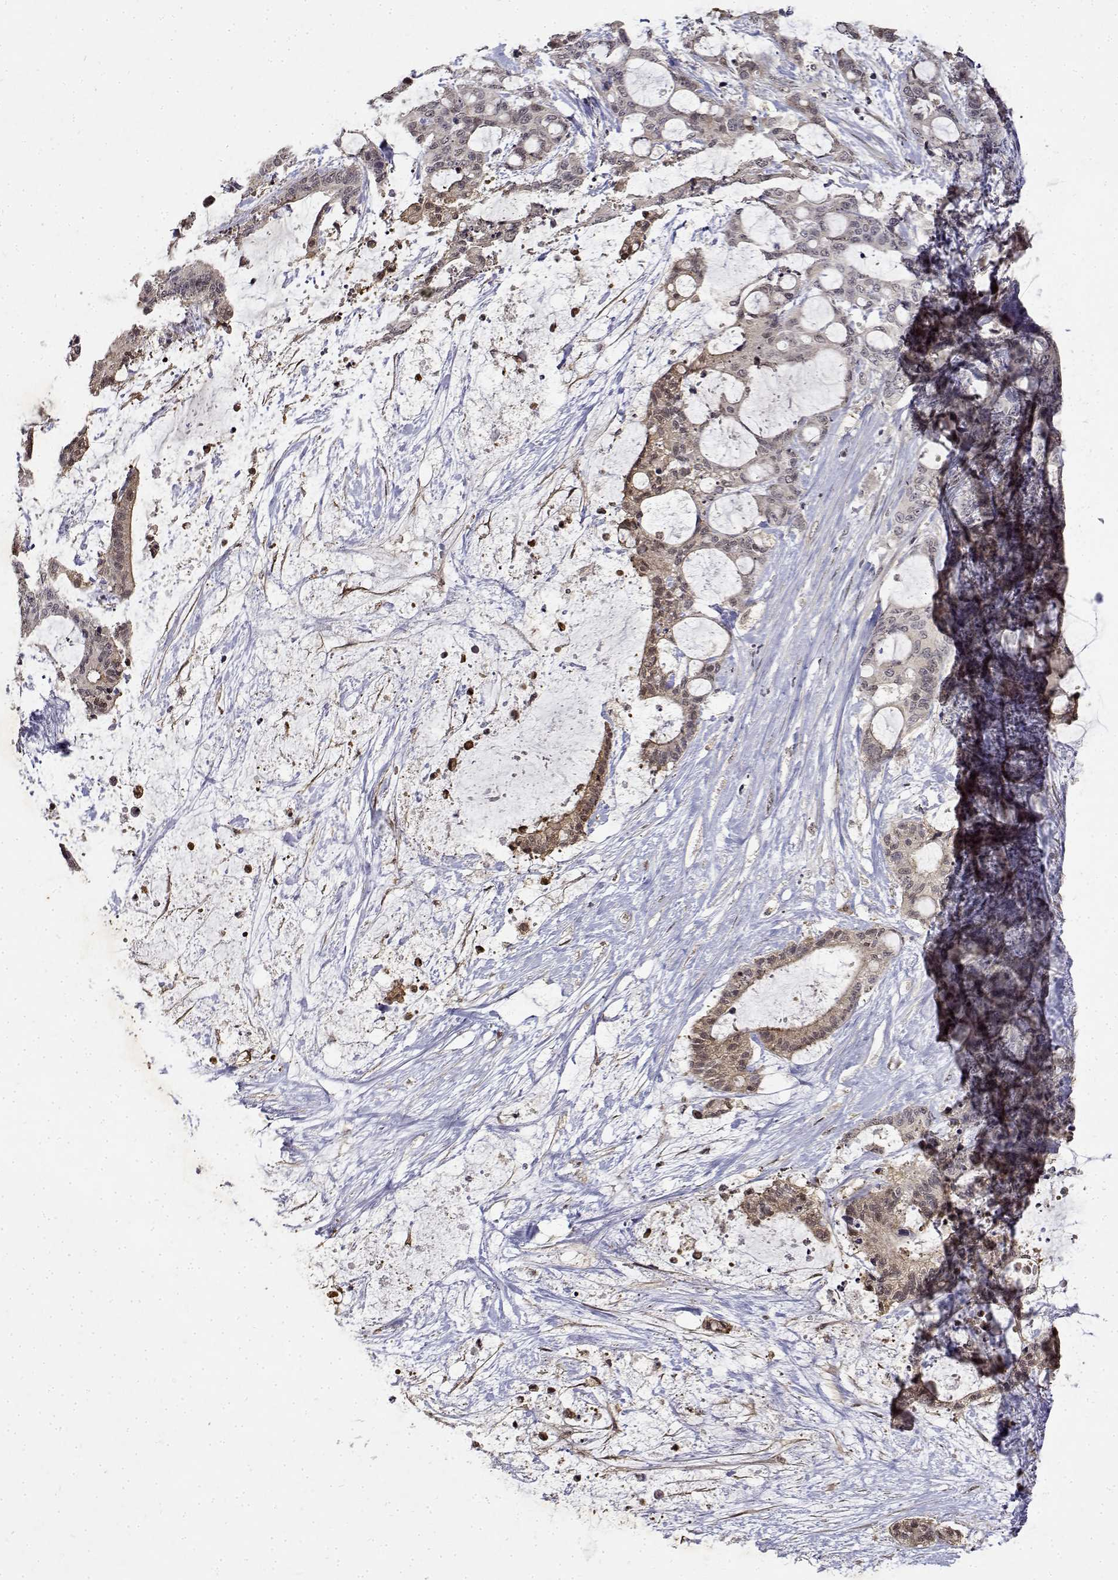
{"staining": {"intensity": "weak", "quantity": "<25%", "location": "cytoplasmic/membranous"}, "tissue": "liver cancer", "cell_type": "Tumor cells", "image_type": "cancer", "snomed": [{"axis": "morphology", "description": "Normal tissue, NOS"}, {"axis": "morphology", "description": "Cholangiocarcinoma"}, {"axis": "topography", "description": "Liver"}, {"axis": "topography", "description": "Peripheral nerve tissue"}], "caption": "IHC micrograph of neoplastic tissue: human liver cancer stained with DAB reveals no significant protein staining in tumor cells.", "gene": "BDNF", "patient": {"sex": "female", "age": 73}}